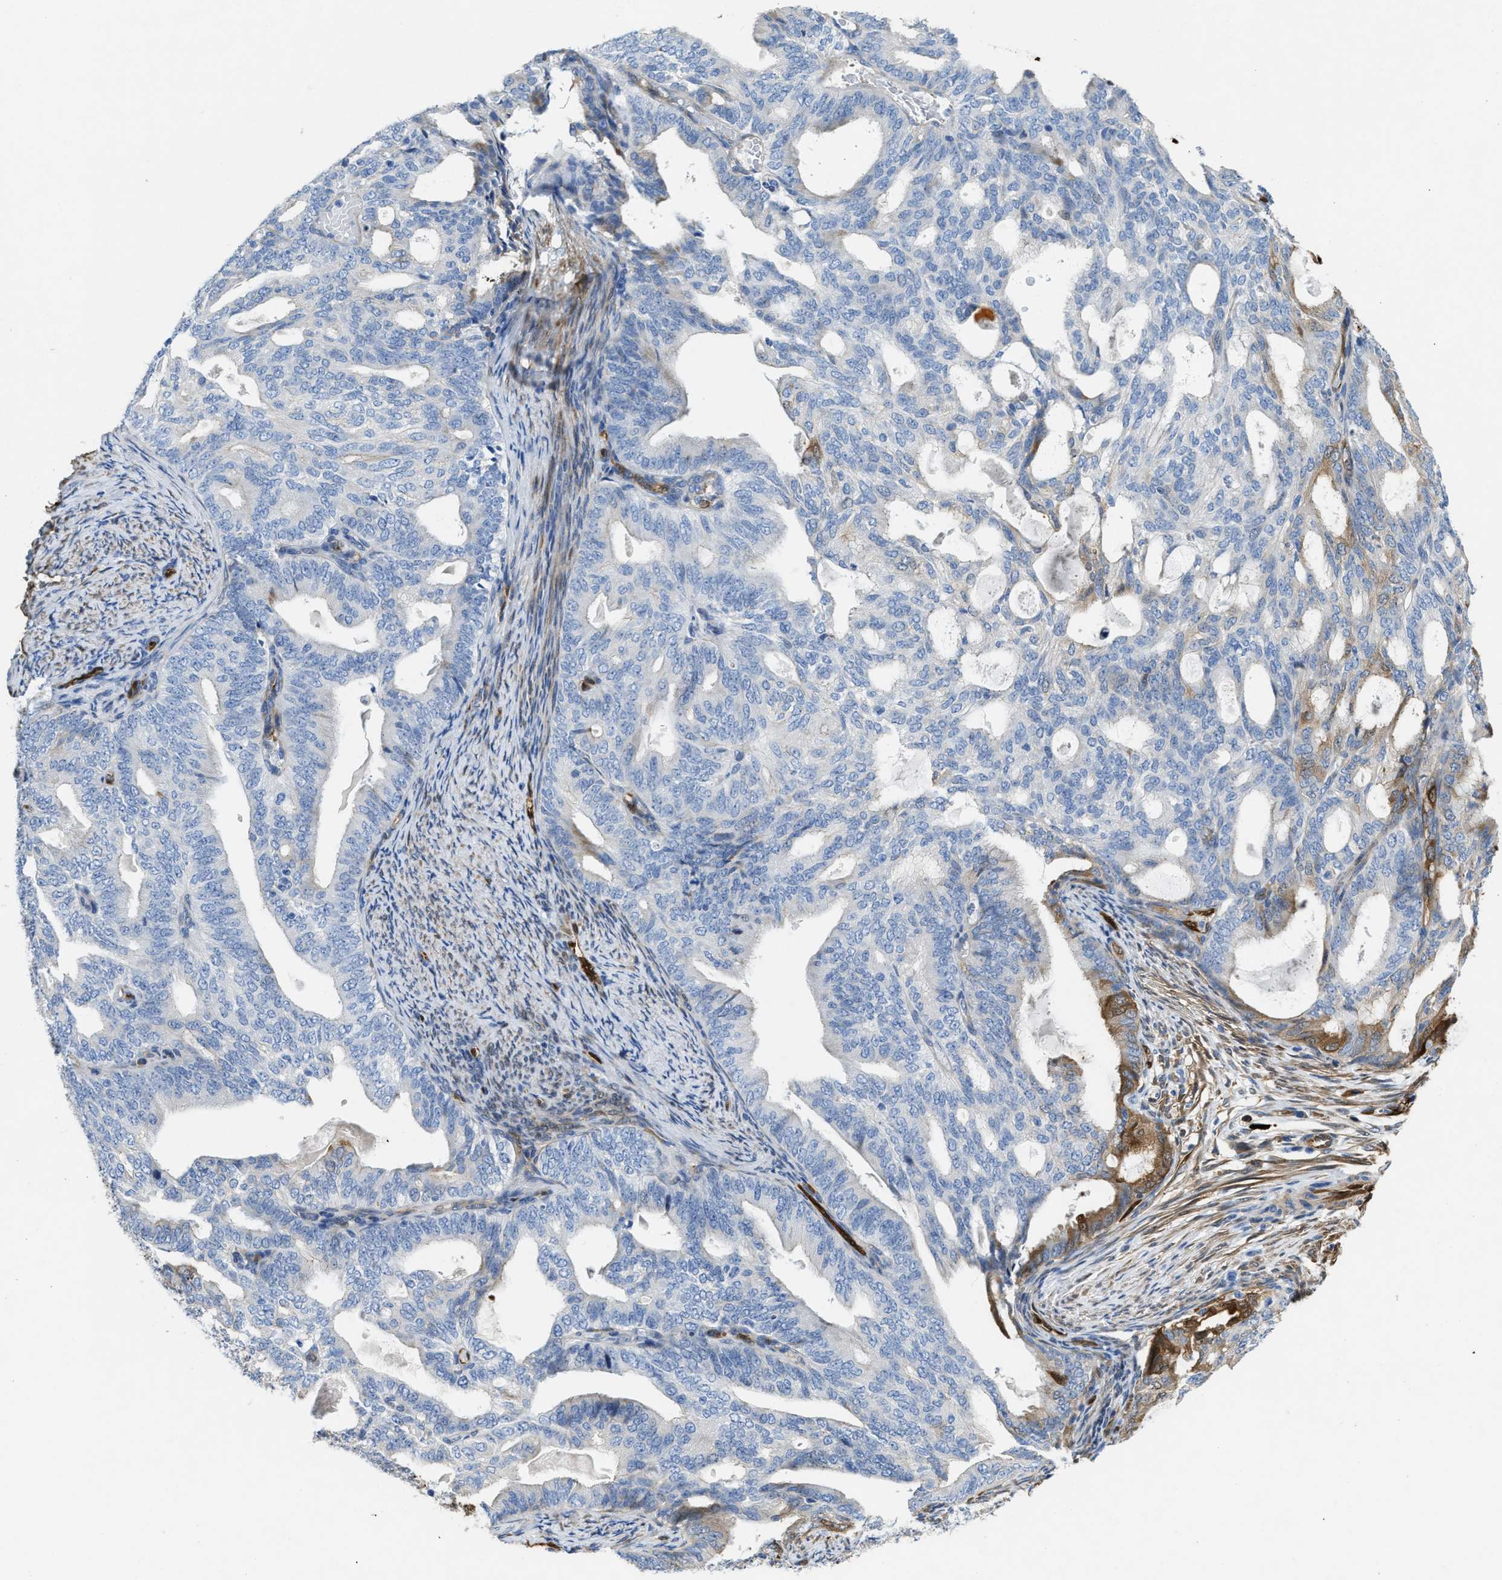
{"staining": {"intensity": "moderate", "quantity": "<25%", "location": "cytoplasmic/membranous"}, "tissue": "endometrial cancer", "cell_type": "Tumor cells", "image_type": "cancer", "snomed": [{"axis": "morphology", "description": "Adenocarcinoma, NOS"}, {"axis": "topography", "description": "Endometrium"}], "caption": "A micrograph showing moderate cytoplasmic/membranous expression in approximately <25% of tumor cells in adenocarcinoma (endometrial), as visualized by brown immunohistochemical staining.", "gene": "ASS1", "patient": {"sex": "female", "age": 58}}